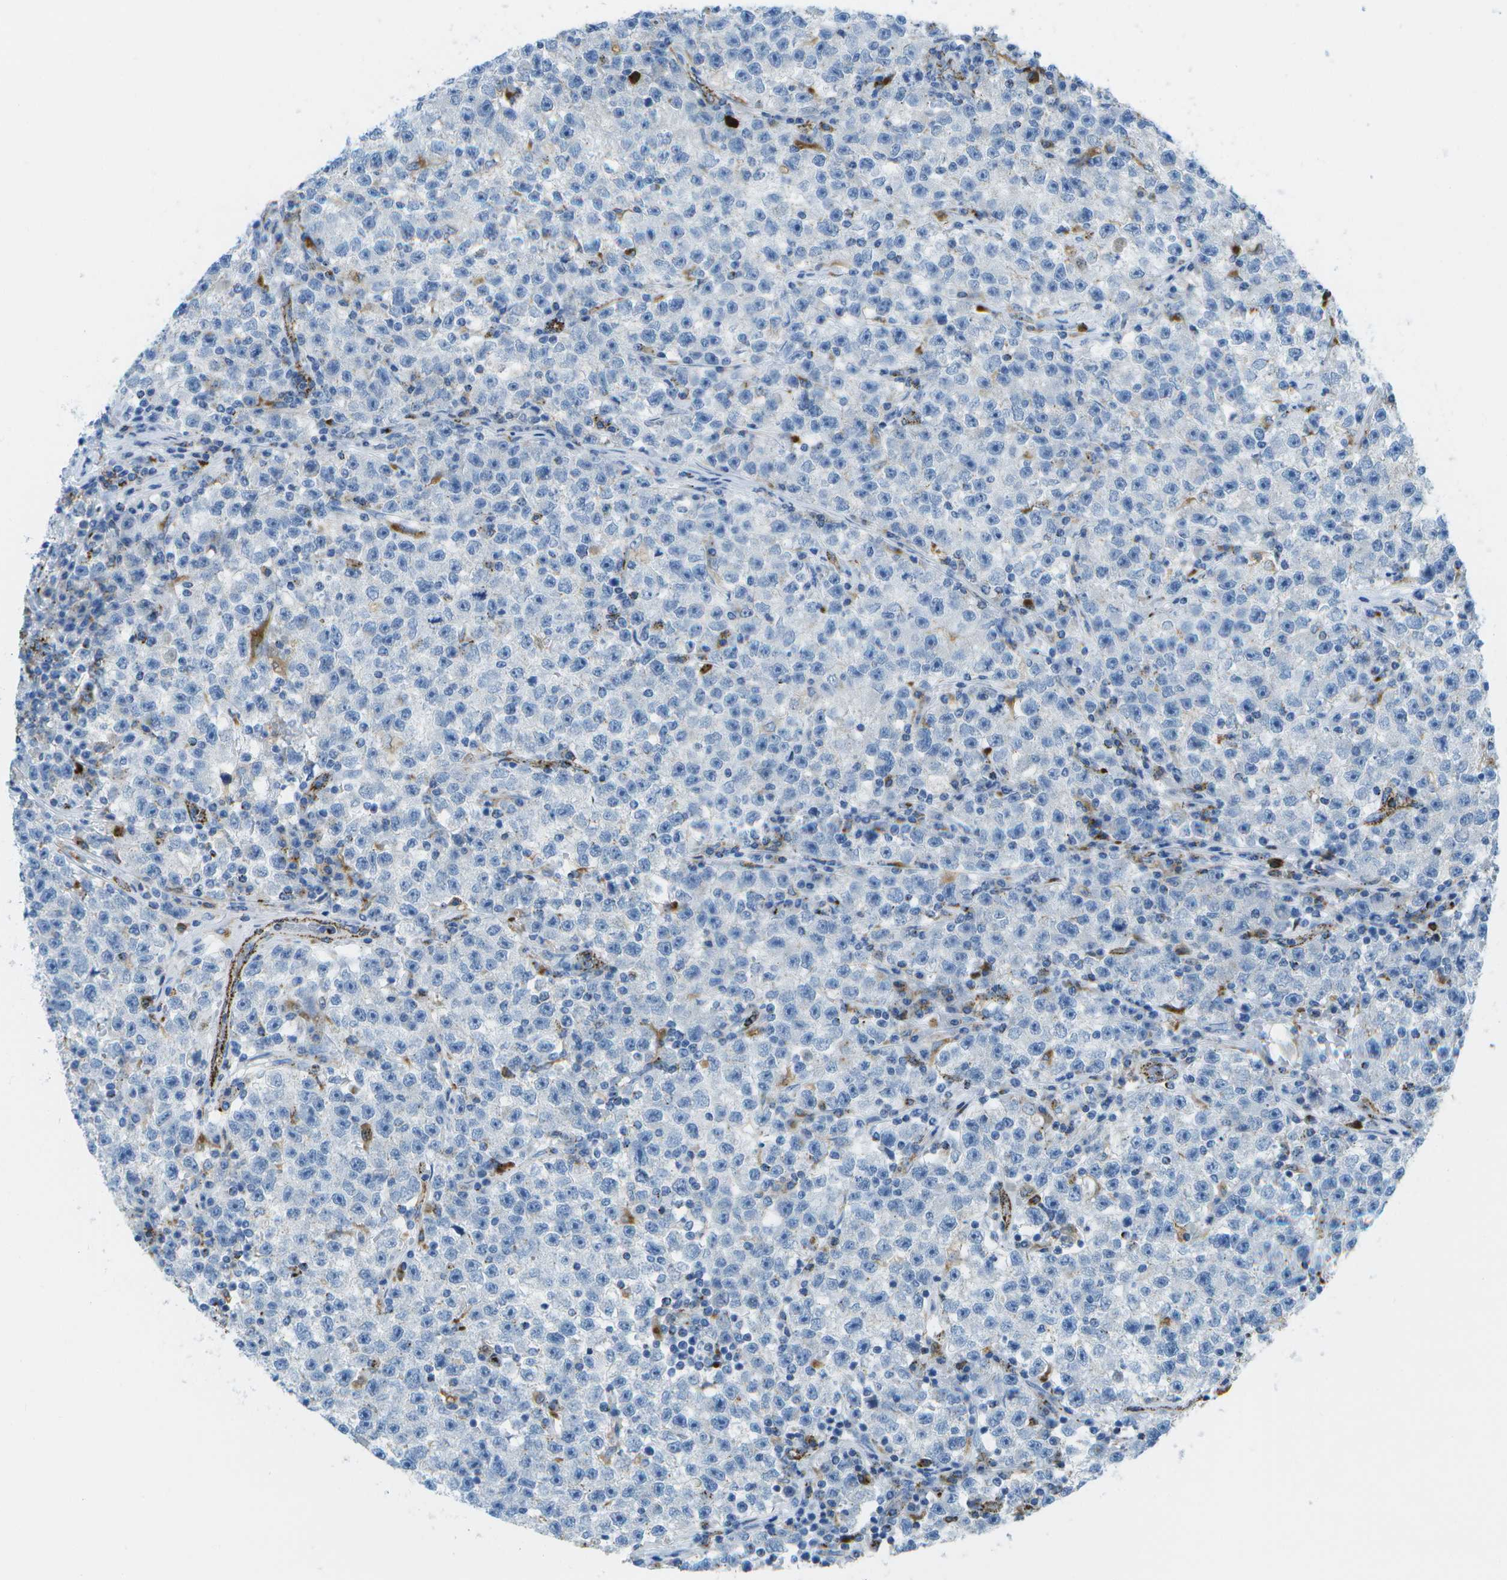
{"staining": {"intensity": "negative", "quantity": "none", "location": "none"}, "tissue": "testis cancer", "cell_type": "Tumor cells", "image_type": "cancer", "snomed": [{"axis": "morphology", "description": "Seminoma, NOS"}, {"axis": "topography", "description": "Testis"}], "caption": "The micrograph reveals no staining of tumor cells in testis cancer.", "gene": "PRCP", "patient": {"sex": "male", "age": 22}}